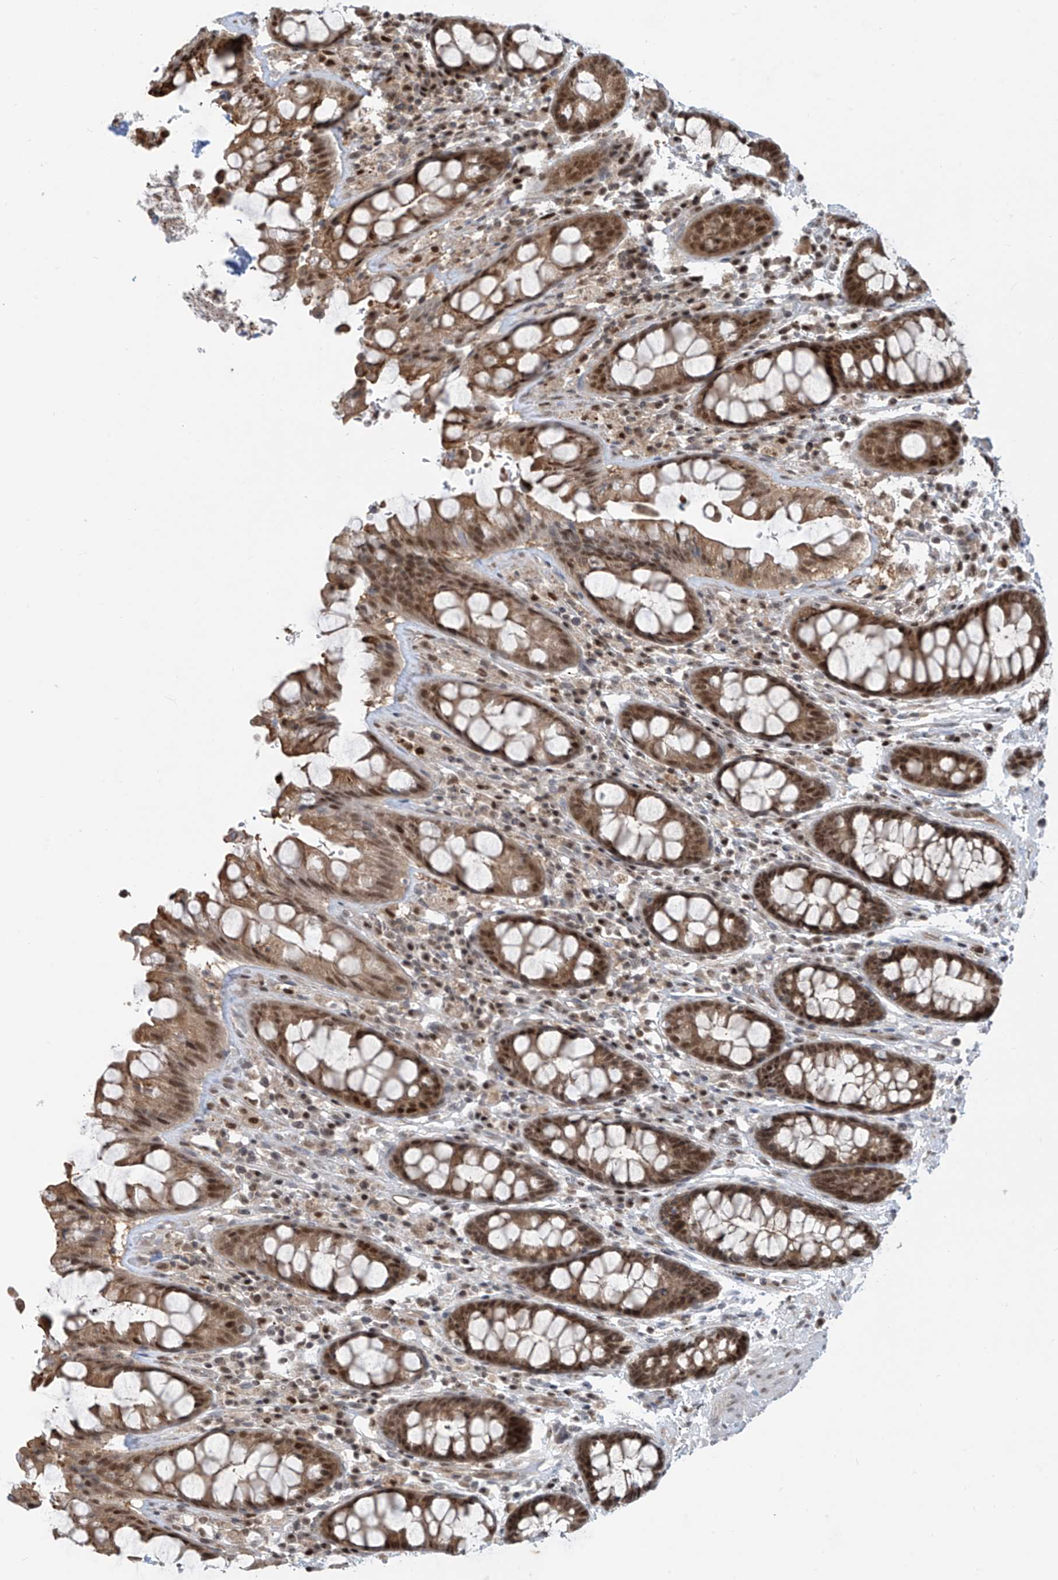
{"staining": {"intensity": "moderate", "quantity": ">75%", "location": "cytoplasmic/membranous,nuclear"}, "tissue": "rectum", "cell_type": "Glandular cells", "image_type": "normal", "snomed": [{"axis": "morphology", "description": "Normal tissue, NOS"}, {"axis": "topography", "description": "Rectum"}], "caption": "Protein staining of benign rectum shows moderate cytoplasmic/membranous,nuclear expression in about >75% of glandular cells.", "gene": "LAGE3", "patient": {"sex": "male", "age": 64}}